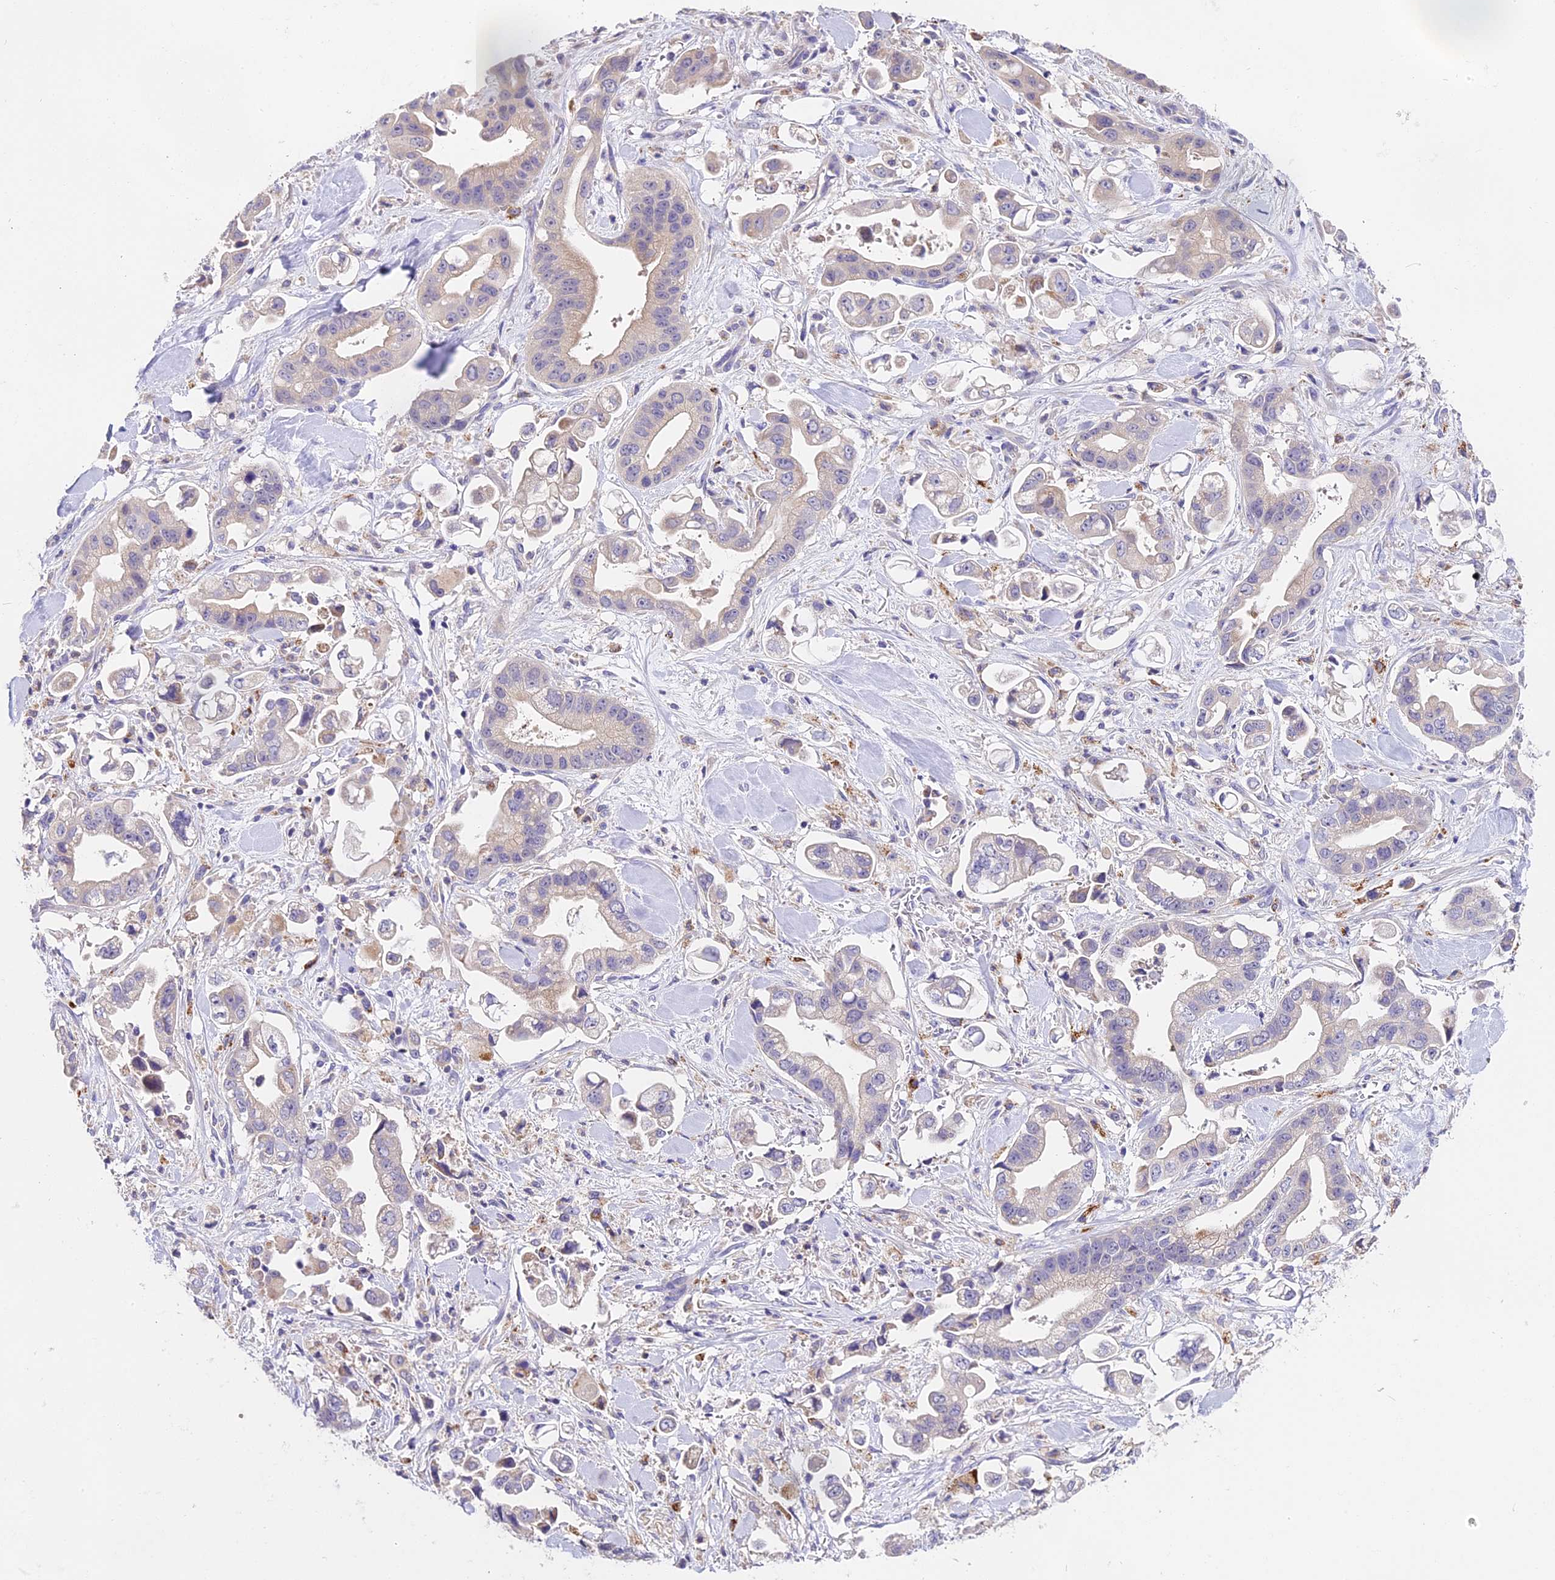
{"staining": {"intensity": "weak", "quantity": "<25%", "location": "cytoplasmic/membranous"}, "tissue": "stomach cancer", "cell_type": "Tumor cells", "image_type": "cancer", "snomed": [{"axis": "morphology", "description": "Adenocarcinoma, NOS"}, {"axis": "topography", "description": "Stomach"}], "caption": "Photomicrograph shows no significant protein positivity in tumor cells of adenocarcinoma (stomach). (Brightfield microscopy of DAB (3,3'-diaminobenzidine) IHC at high magnification).", "gene": "LYPD6", "patient": {"sex": "male", "age": 62}}